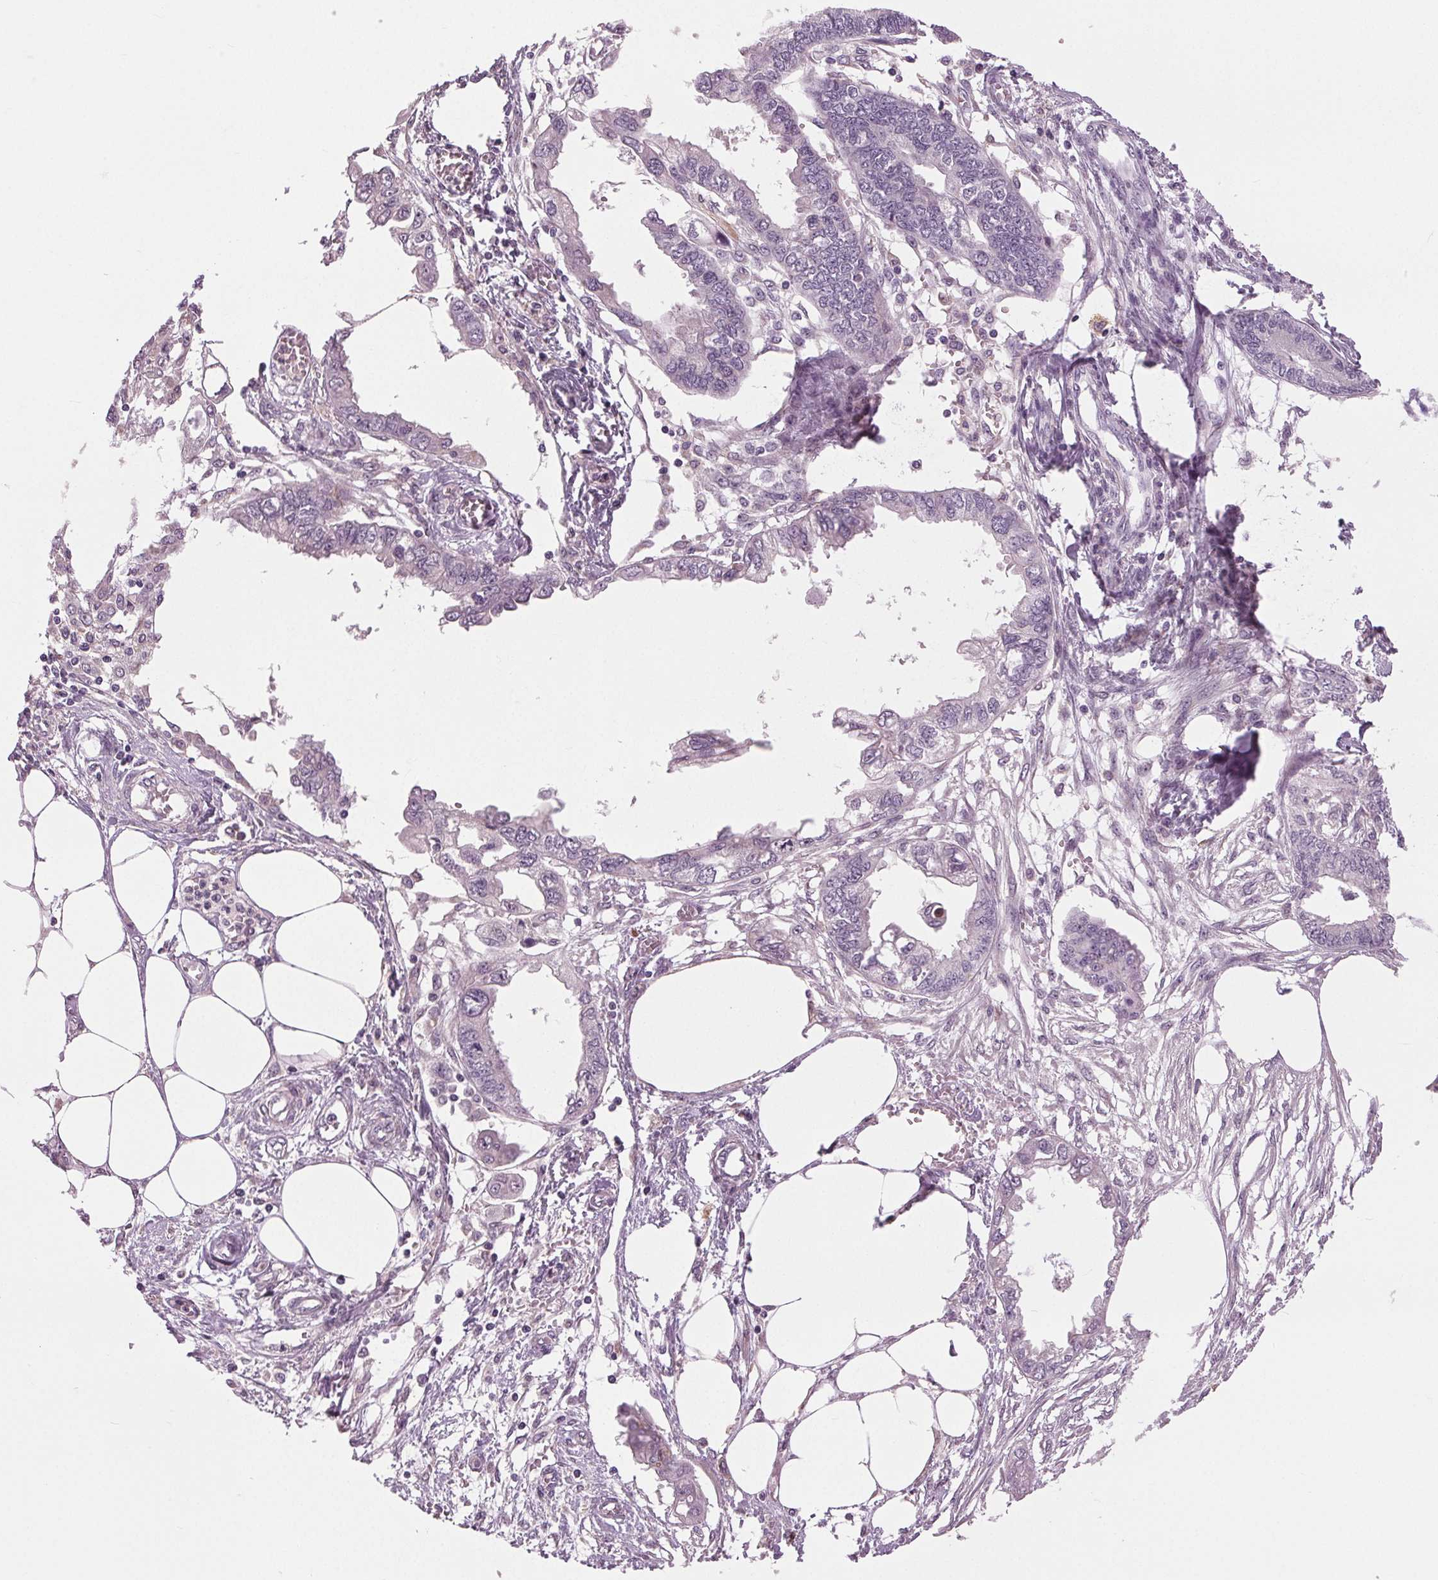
{"staining": {"intensity": "negative", "quantity": "none", "location": "none"}, "tissue": "endometrial cancer", "cell_type": "Tumor cells", "image_type": "cancer", "snomed": [{"axis": "morphology", "description": "Adenocarcinoma, NOS"}, {"axis": "morphology", "description": "Adenocarcinoma, metastatic, NOS"}, {"axis": "topography", "description": "Adipose tissue"}, {"axis": "topography", "description": "Endometrium"}], "caption": "There is no significant staining in tumor cells of endometrial cancer. (Stains: DAB immunohistochemistry (IHC) with hematoxylin counter stain, Microscopy: brightfield microscopy at high magnification).", "gene": "BSDC1", "patient": {"sex": "female", "age": 67}}